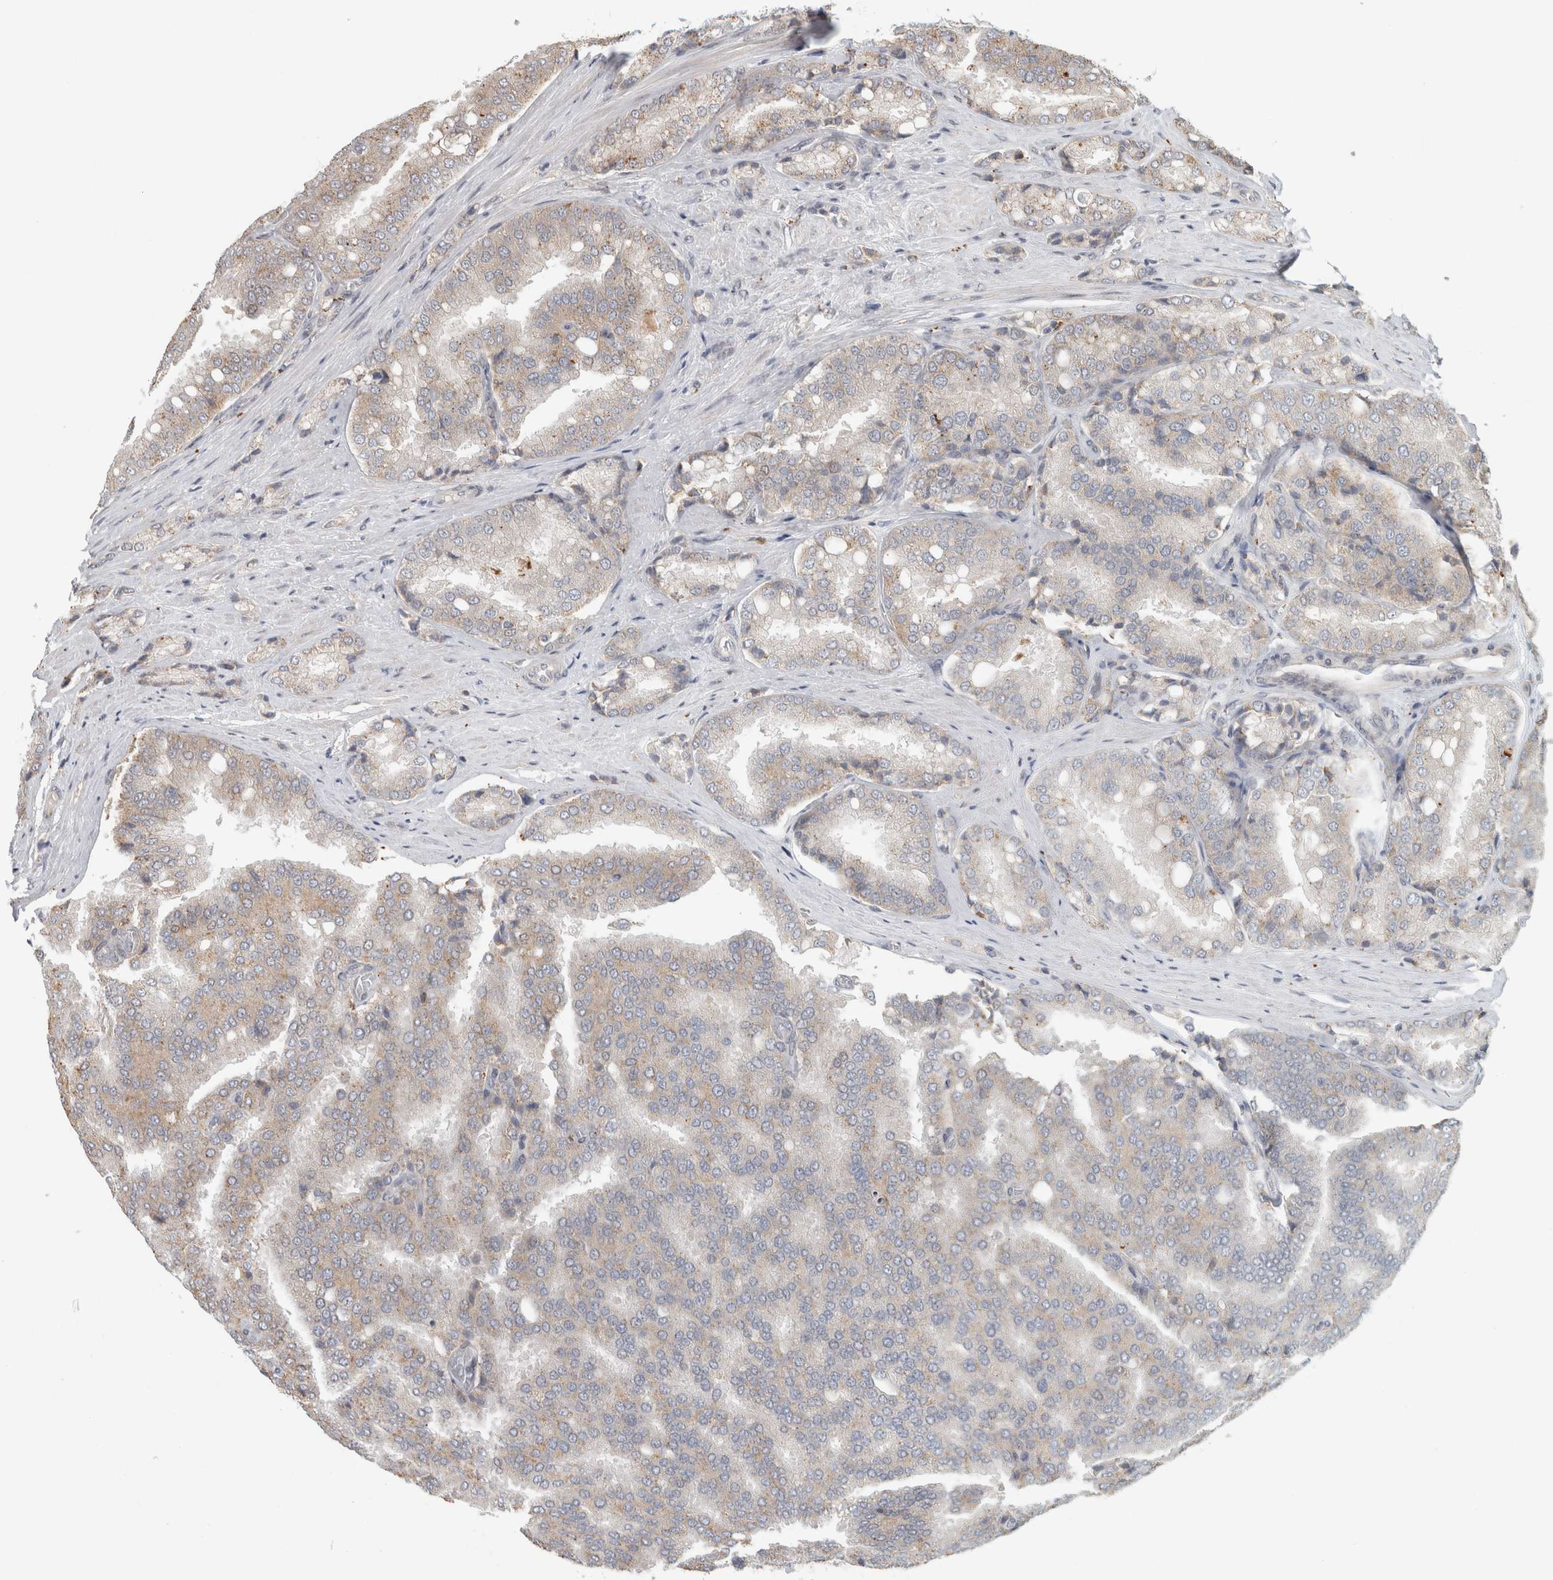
{"staining": {"intensity": "weak", "quantity": "25%-75%", "location": "cytoplasmic/membranous"}, "tissue": "prostate cancer", "cell_type": "Tumor cells", "image_type": "cancer", "snomed": [{"axis": "morphology", "description": "Adenocarcinoma, High grade"}, {"axis": "topography", "description": "Prostate"}], "caption": "Tumor cells reveal low levels of weak cytoplasmic/membranous expression in about 25%-75% of cells in prostate adenocarcinoma (high-grade).", "gene": "NAB2", "patient": {"sex": "male", "age": 50}}